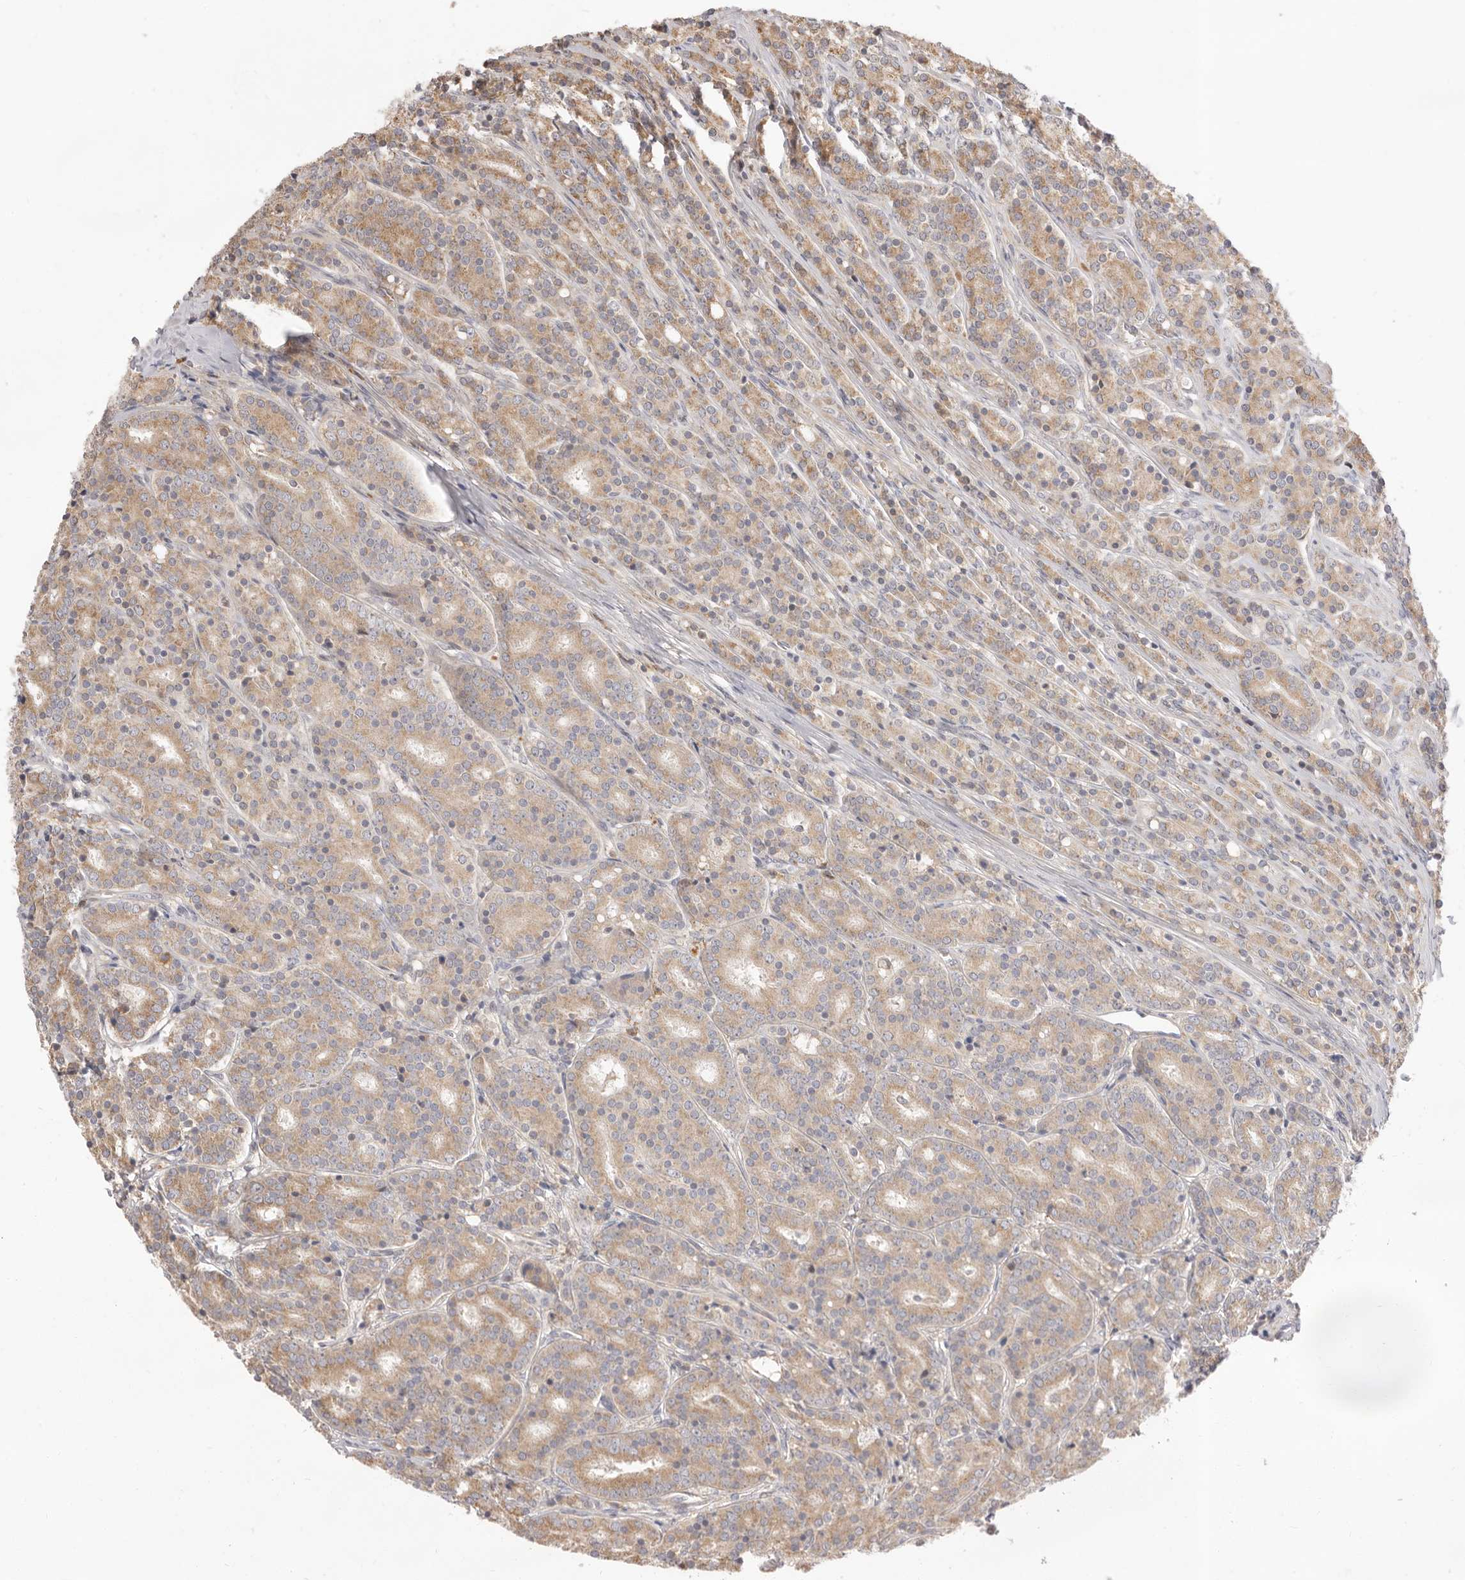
{"staining": {"intensity": "moderate", "quantity": ">75%", "location": "cytoplasmic/membranous"}, "tissue": "prostate cancer", "cell_type": "Tumor cells", "image_type": "cancer", "snomed": [{"axis": "morphology", "description": "Adenocarcinoma, High grade"}, {"axis": "topography", "description": "Prostate"}], "caption": "Moderate cytoplasmic/membranous protein expression is identified in about >75% of tumor cells in prostate cancer. (brown staining indicates protein expression, while blue staining denotes nuclei).", "gene": "USH1C", "patient": {"sex": "male", "age": 62}}